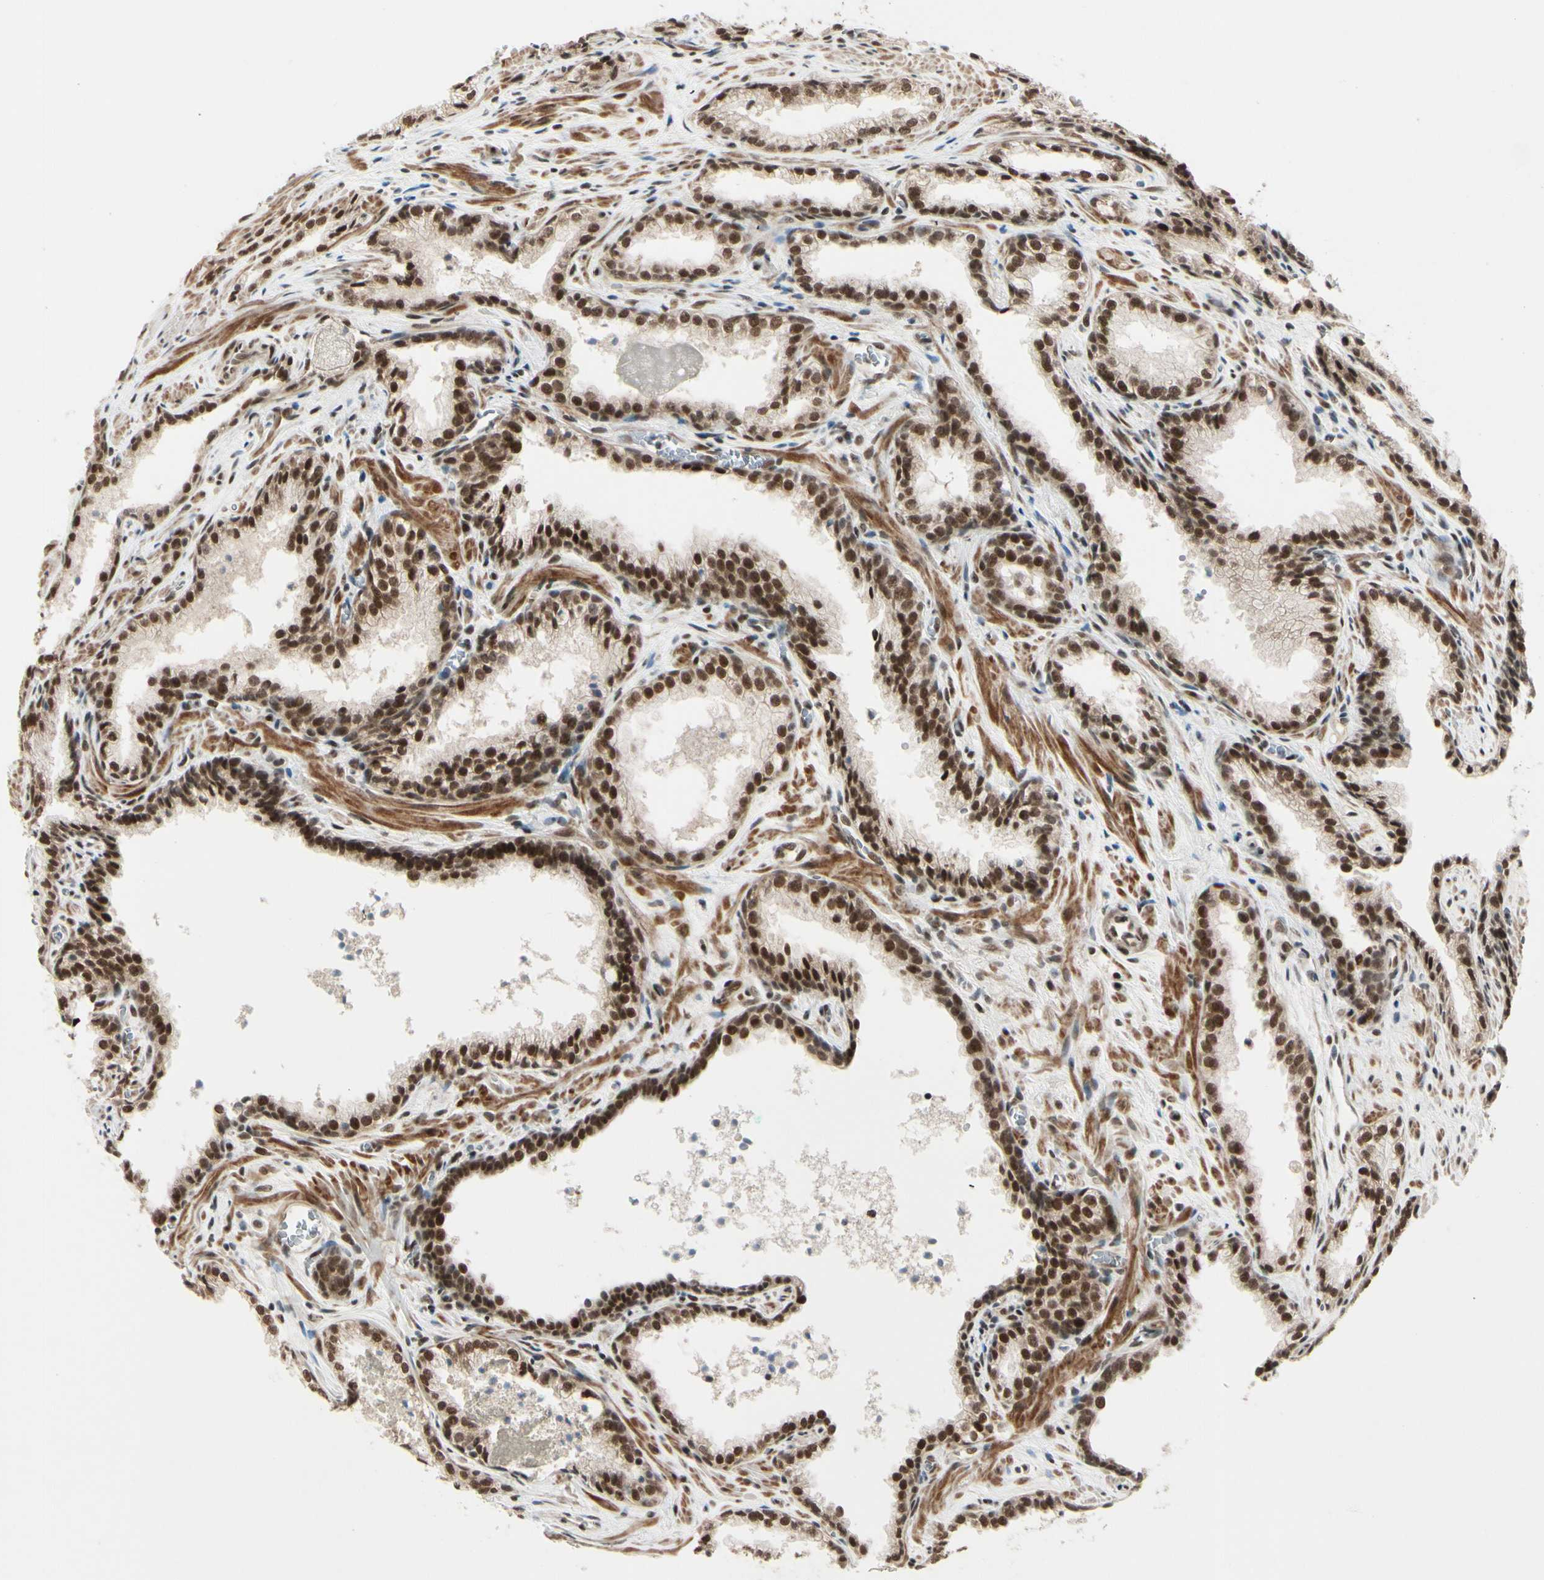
{"staining": {"intensity": "moderate", "quantity": ">75%", "location": "nuclear"}, "tissue": "prostate cancer", "cell_type": "Tumor cells", "image_type": "cancer", "snomed": [{"axis": "morphology", "description": "Adenocarcinoma, Low grade"}, {"axis": "topography", "description": "Prostate"}], "caption": "An image showing moderate nuclear staining in approximately >75% of tumor cells in prostate adenocarcinoma (low-grade), as visualized by brown immunohistochemical staining.", "gene": "CHAMP1", "patient": {"sex": "male", "age": 60}}